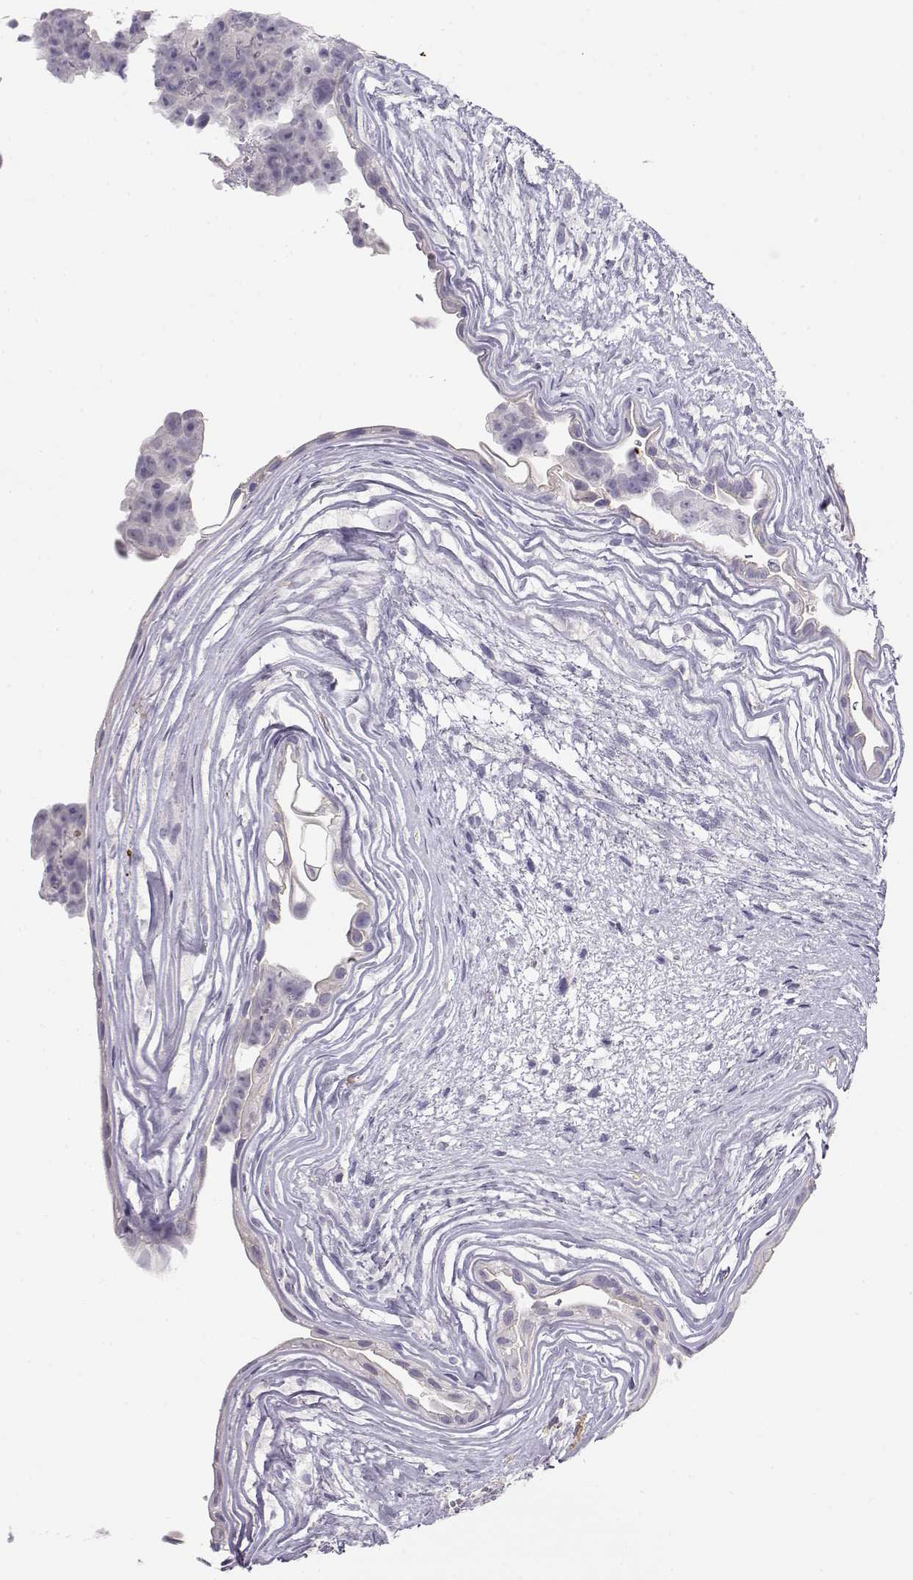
{"staining": {"intensity": "negative", "quantity": "none", "location": "none"}, "tissue": "testis cancer", "cell_type": "Tumor cells", "image_type": "cancer", "snomed": [{"axis": "morphology", "description": "Normal tissue, NOS"}, {"axis": "morphology", "description": "Carcinoma, Embryonal, NOS"}, {"axis": "topography", "description": "Testis"}, {"axis": "topography", "description": "Epididymis"}], "caption": "This is a photomicrograph of immunohistochemistry staining of embryonal carcinoma (testis), which shows no positivity in tumor cells. (Immunohistochemistry, brightfield microscopy, high magnification).", "gene": "NUTM1", "patient": {"sex": "male", "age": 24}}